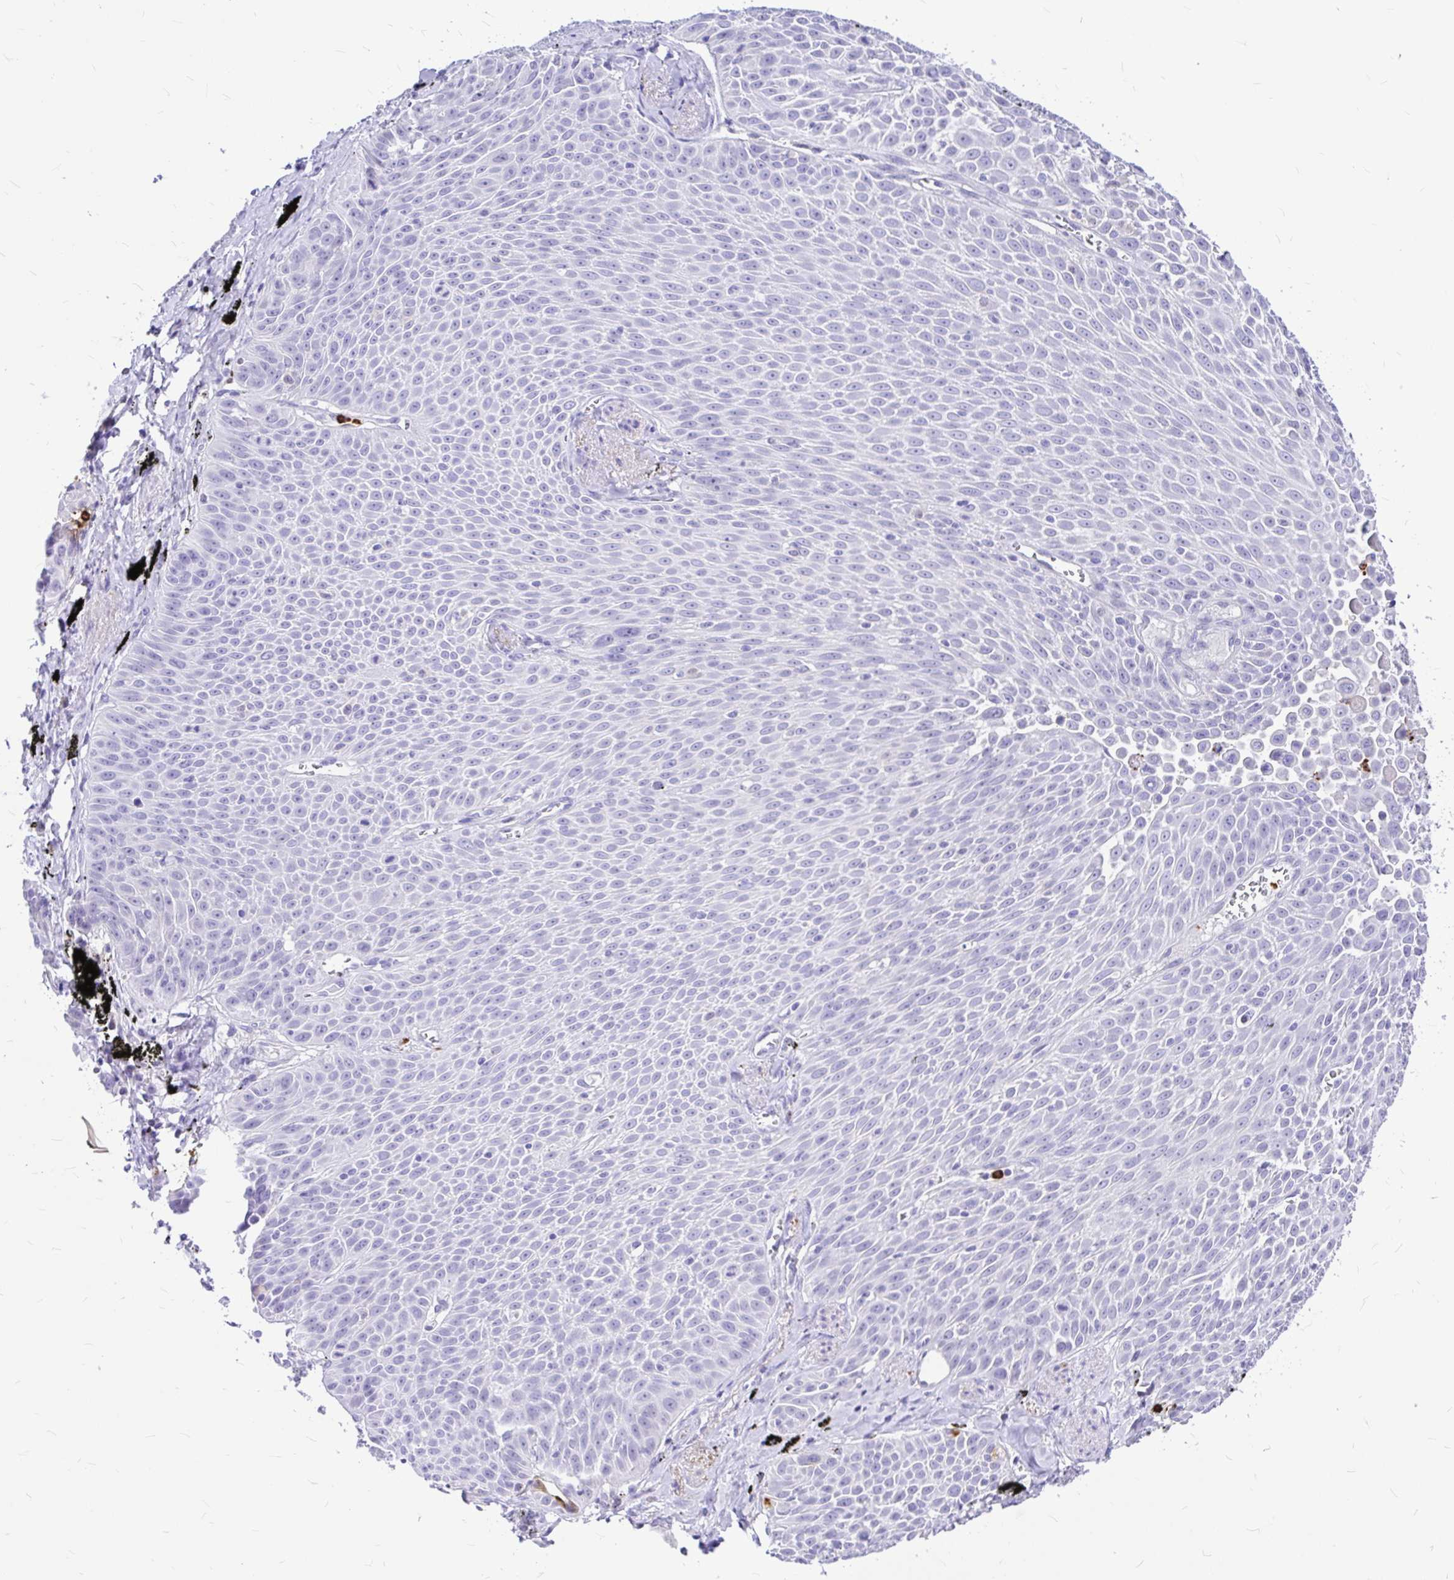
{"staining": {"intensity": "negative", "quantity": "none", "location": "none"}, "tissue": "lung cancer", "cell_type": "Tumor cells", "image_type": "cancer", "snomed": [{"axis": "morphology", "description": "Squamous cell carcinoma, NOS"}, {"axis": "morphology", "description": "Squamous cell carcinoma, metastatic, NOS"}, {"axis": "topography", "description": "Lymph node"}, {"axis": "topography", "description": "Lung"}], "caption": "This photomicrograph is of metastatic squamous cell carcinoma (lung) stained with immunohistochemistry to label a protein in brown with the nuclei are counter-stained blue. There is no positivity in tumor cells.", "gene": "CLEC1B", "patient": {"sex": "female", "age": 62}}